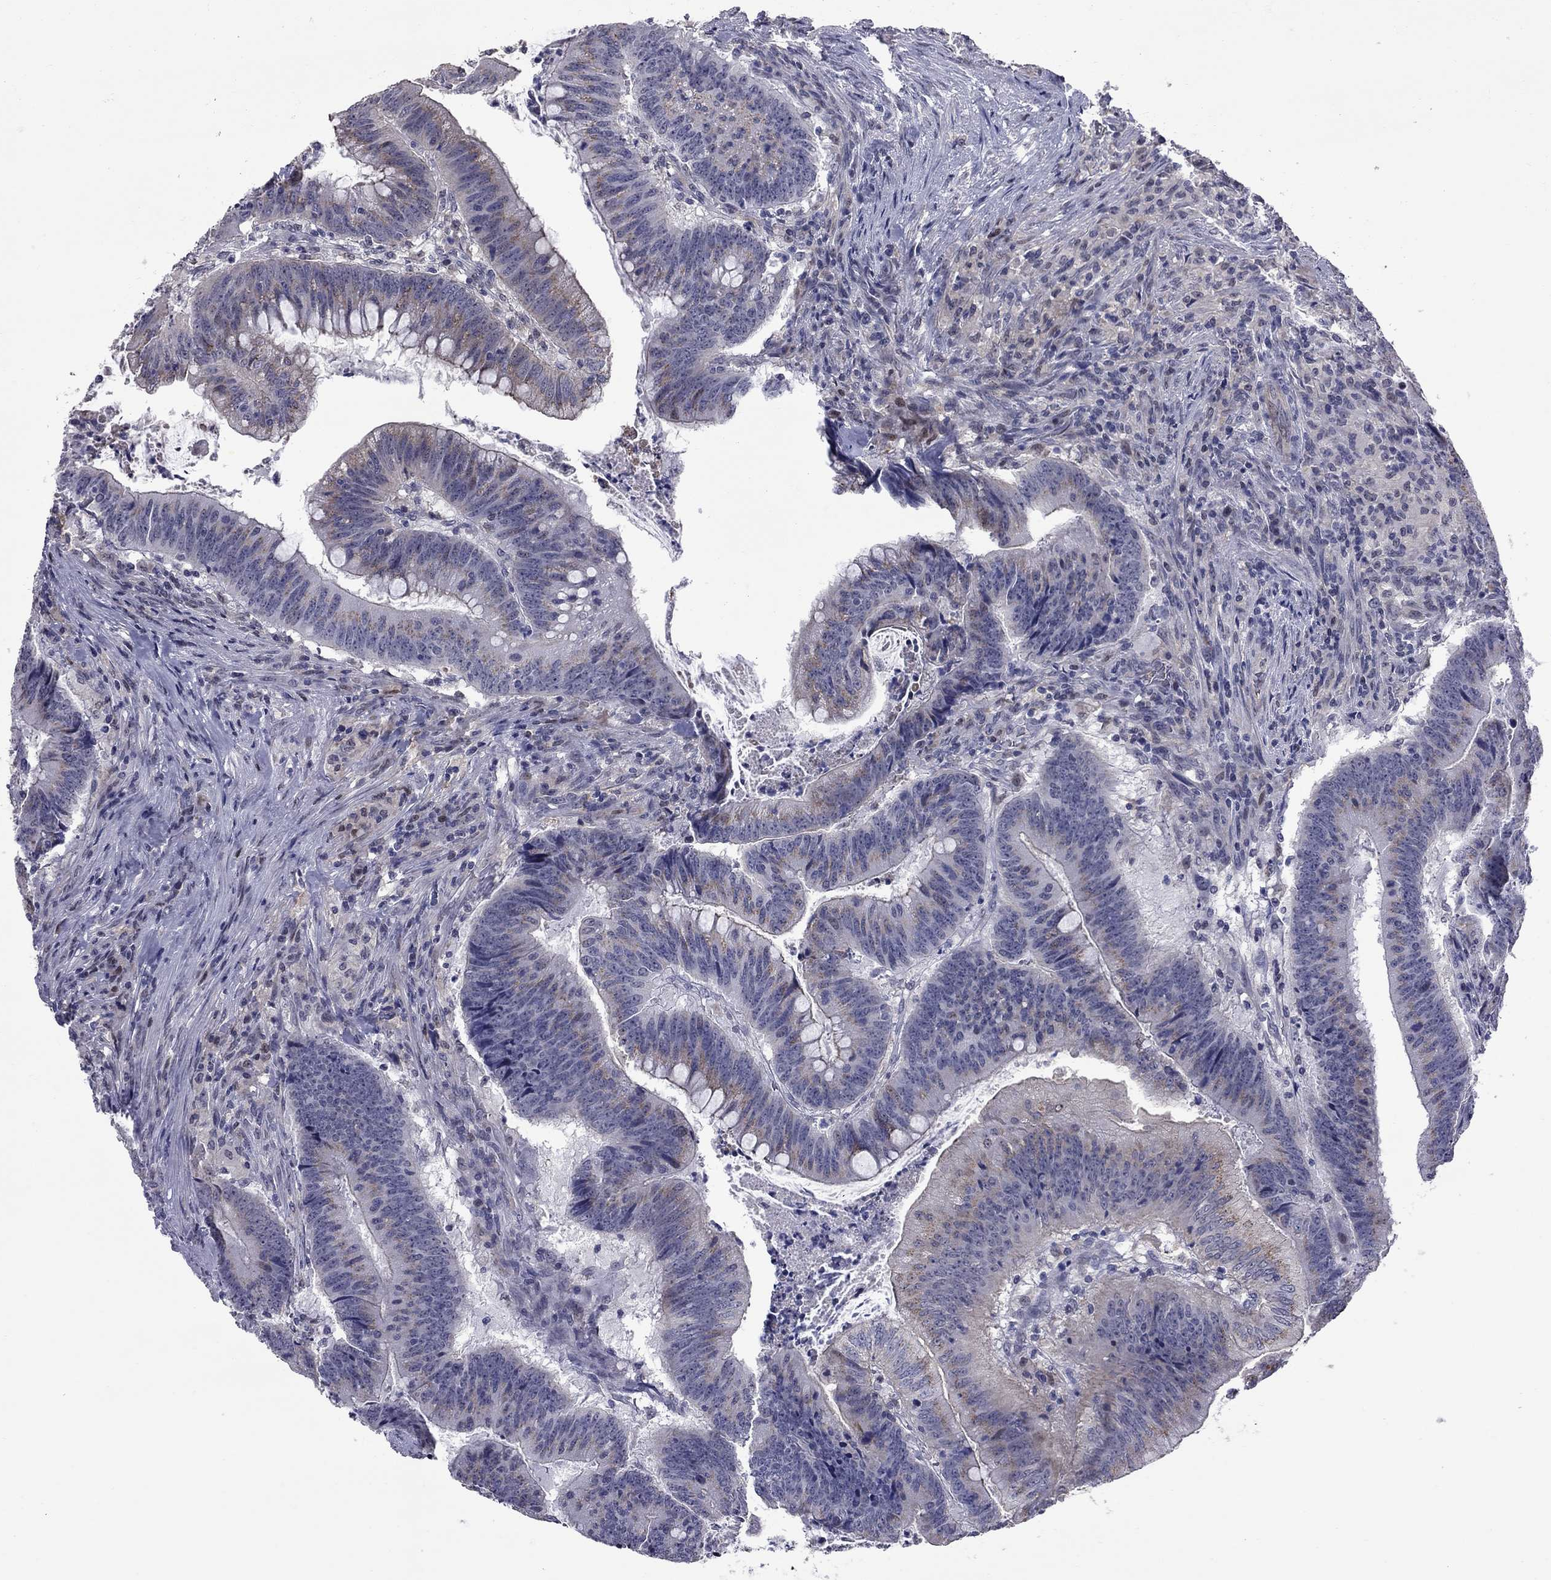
{"staining": {"intensity": "weak", "quantity": "<25%", "location": "cytoplasmic/membranous"}, "tissue": "colorectal cancer", "cell_type": "Tumor cells", "image_type": "cancer", "snomed": [{"axis": "morphology", "description": "Adenocarcinoma, NOS"}, {"axis": "topography", "description": "Colon"}], "caption": "Histopathology image shows no significant protein expression in tumor cells of colorectal cancer.", "gene": "HTR4", "patient": {"sex": "female", "age": 87}}